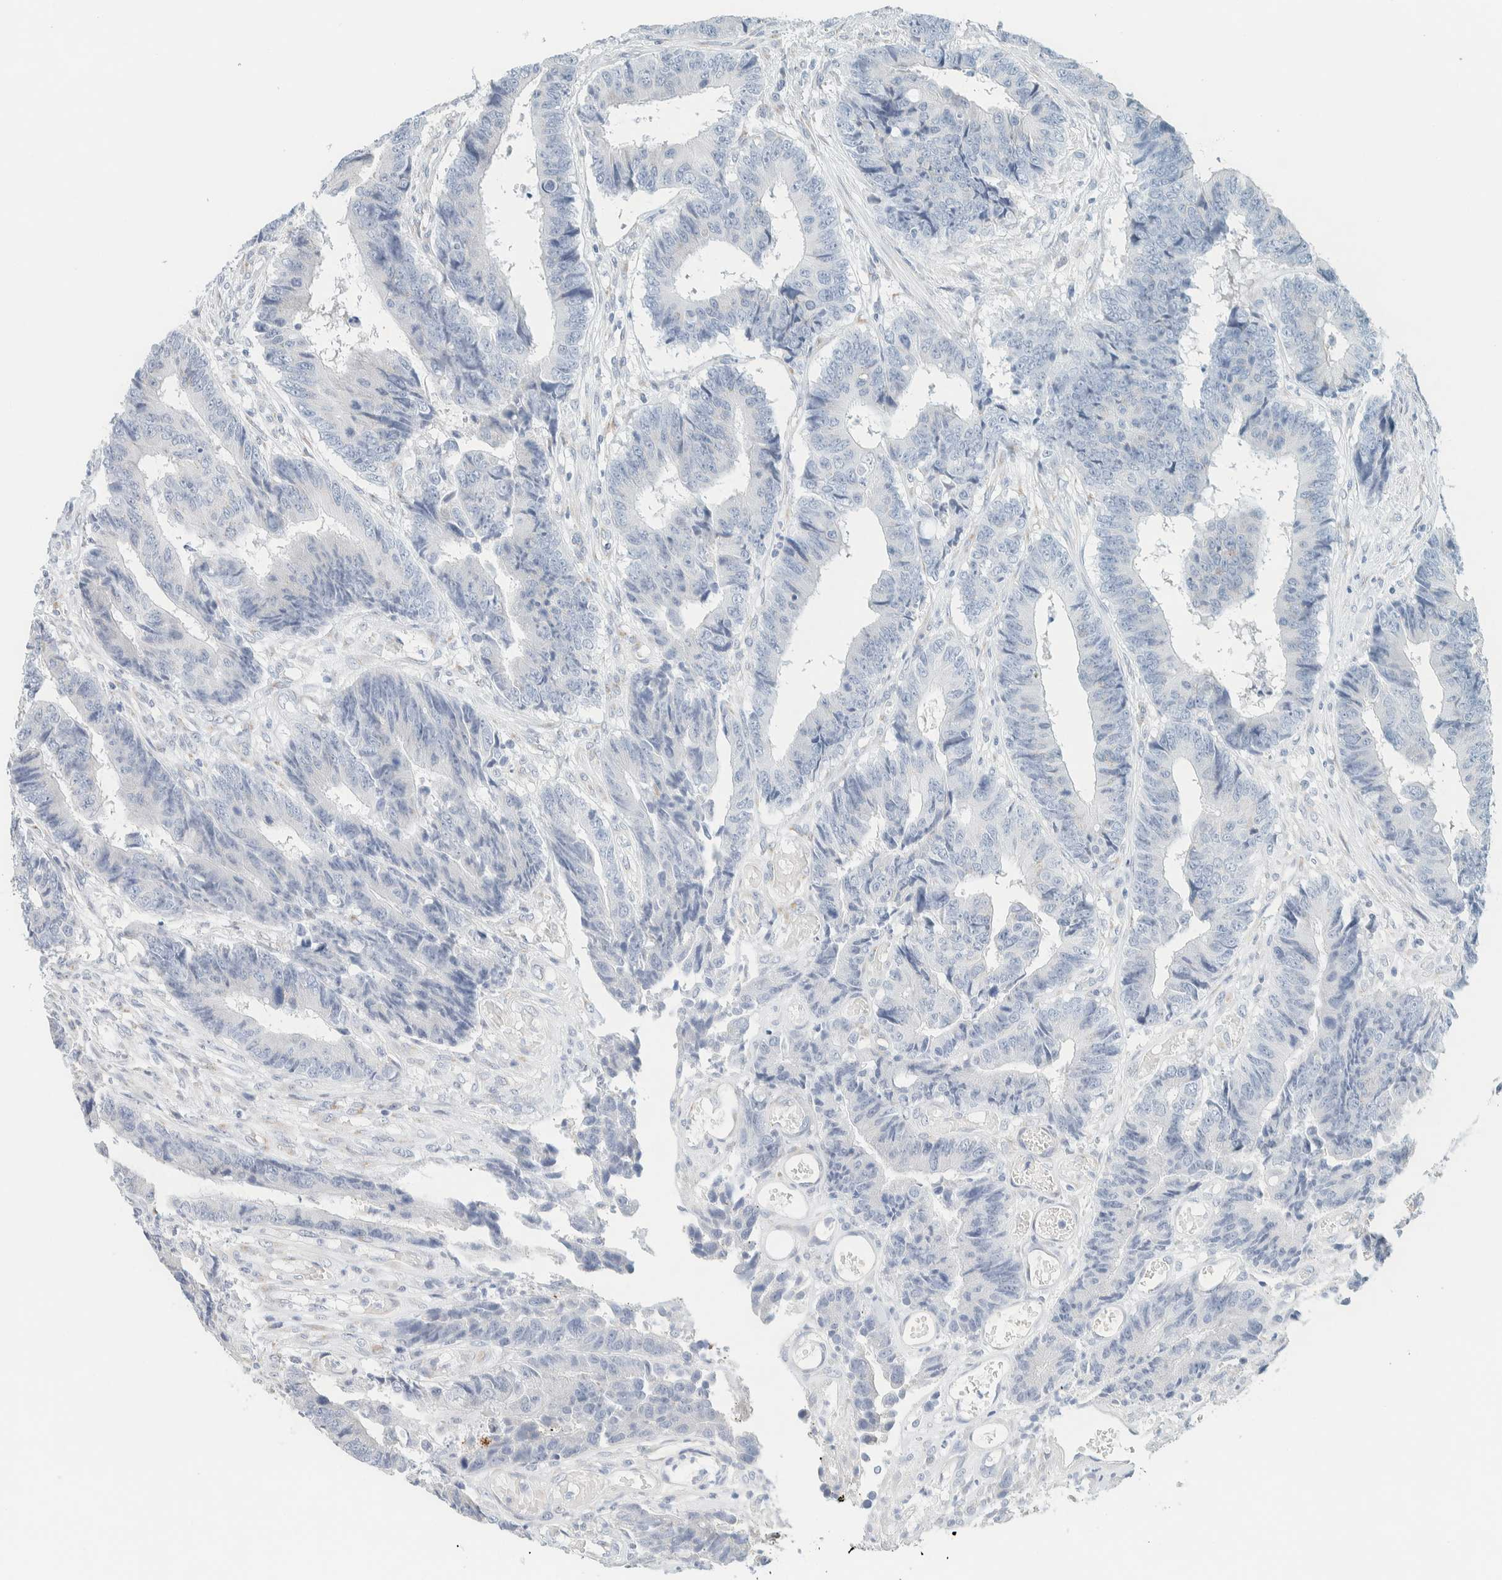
{"staining": {"intensity": "negative", "quantity": "none", "location": "none"}, "tissue": "colorectal cancer", "cell_type": "Tumor cells", "image_type": "cancer", "snomed": [{"axis": "morphology", "description": "Adenocarcinoma, NOS"}, {"axis": "topography", "description": "Rectum"}], "caption": "This is a image of IHC staining of colorectal cancer, which shows no expression in tumor cells.", "gene": "SPNS3", "patient": {"sex": "male", "age": 84}}